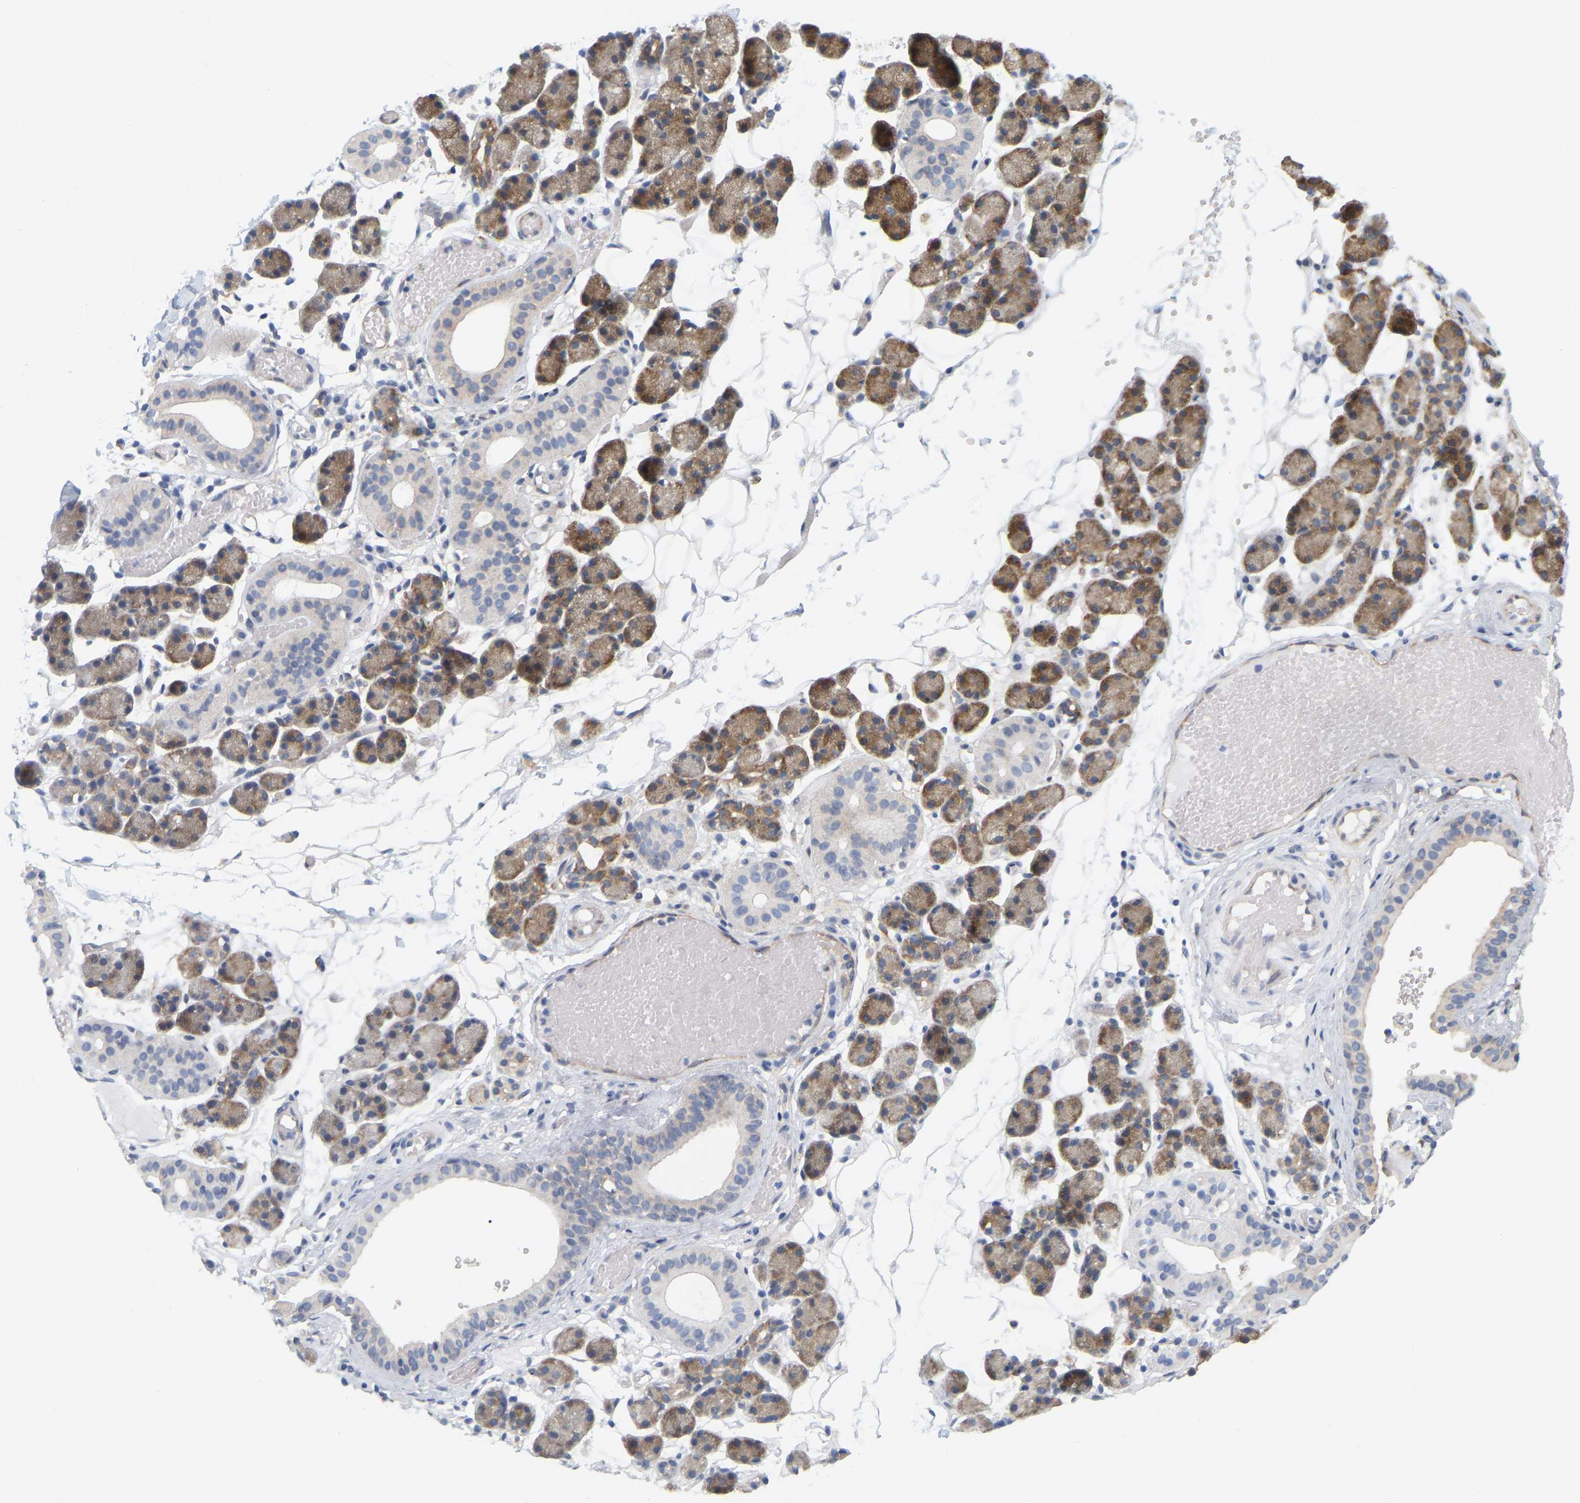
{"staining": {"intensity": "moderate", "quantity": "<25%", "location": "cytoplasmic/membranous"}, "tissue": "salivary gland", "cell_type": "Glandular cells", "image_type": "normal", "snomed": [{"axis": "morphology", "description": "Normal tissue, NOS"}, {"axis": "topography", "description": "Salivary gland"}], "caption": "This micrograph exhibits IHC staining of unremarkable salivary gland, with low moderate cytoplasmic/membranous positivity in approximately <25% of glandular cells.", "gene": "RAPH1", "patient": {"sex": "female", "age": 33}}